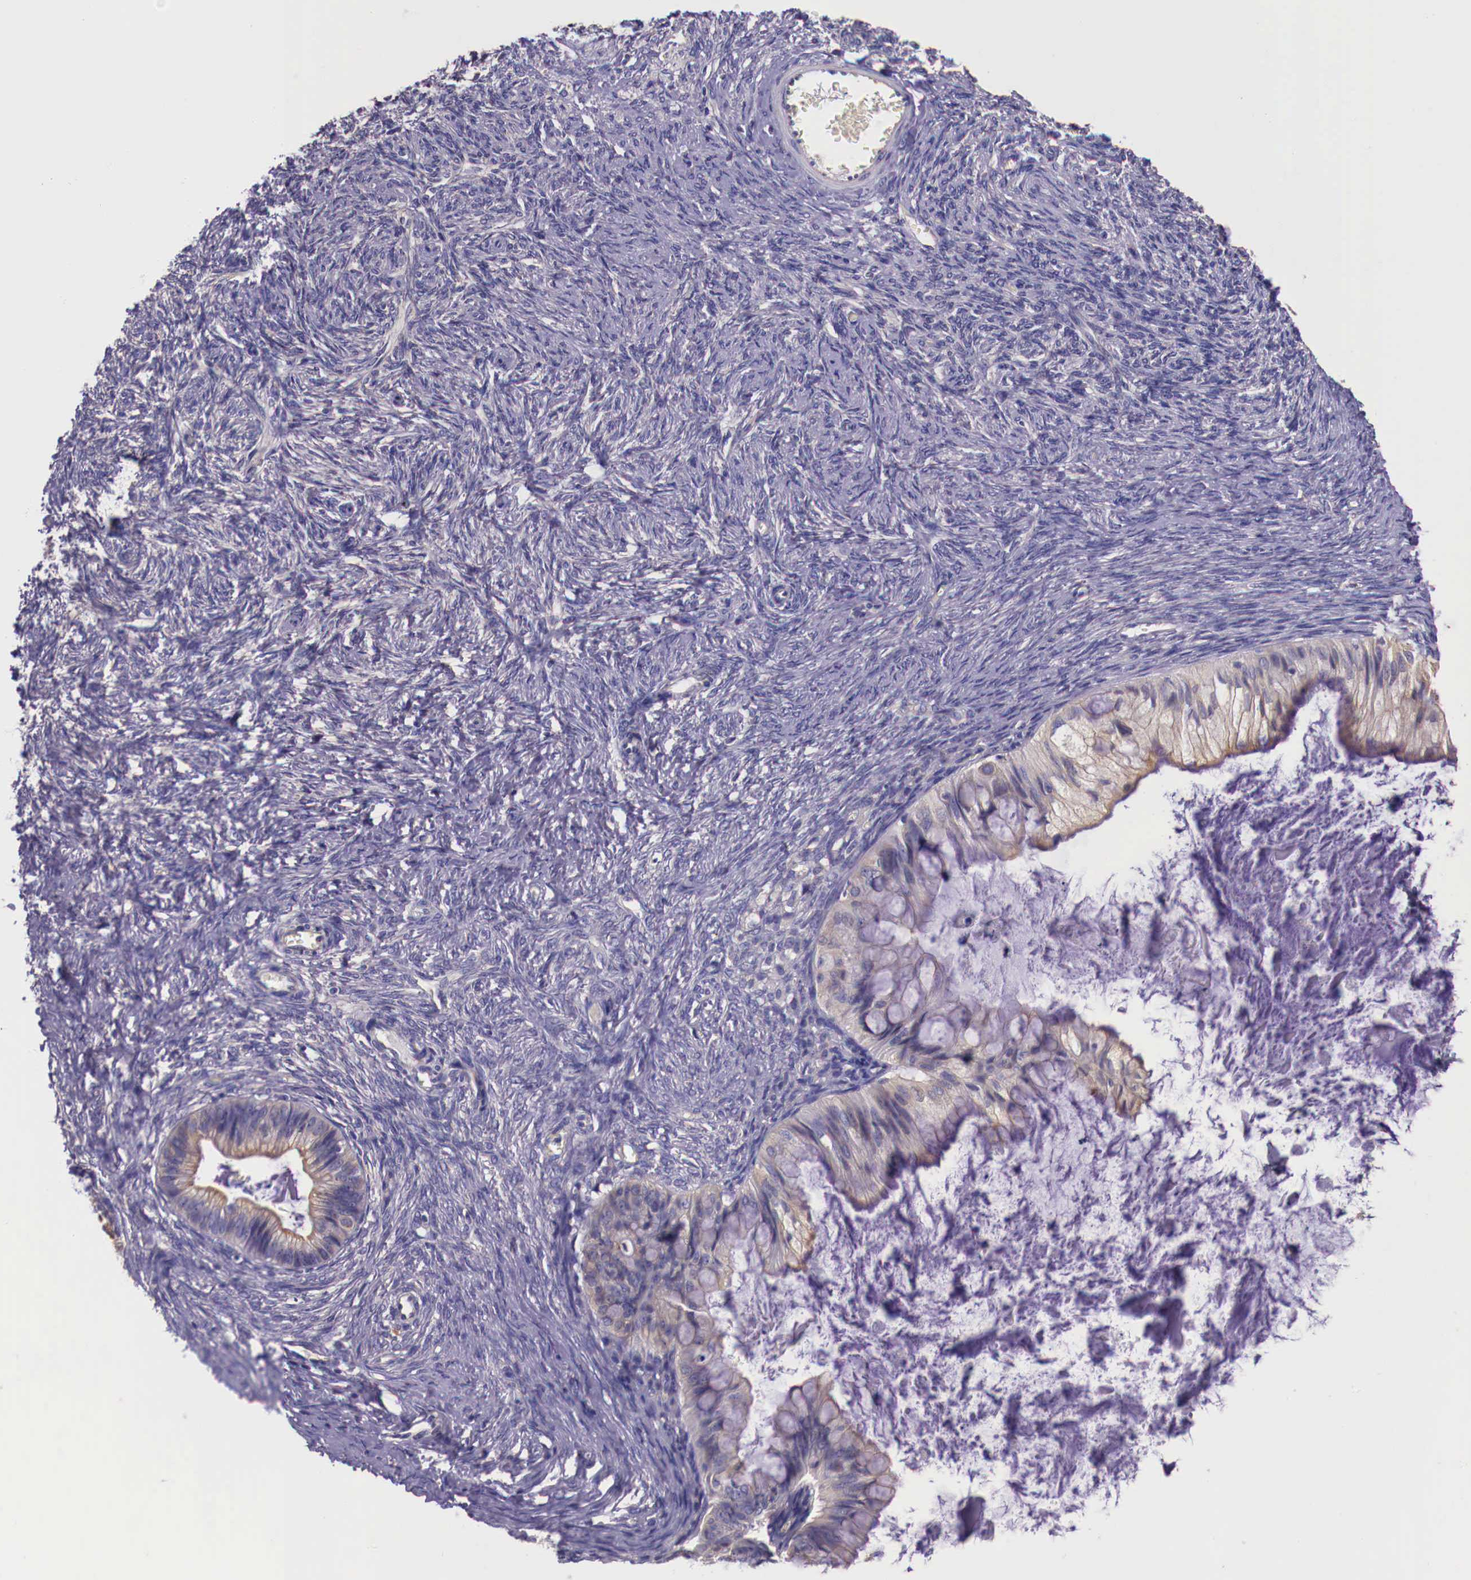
{"staining": {"intensity": "weak", "quantity": "25%-75%", "location": "cytoplasmic/membranous"}, "tissue": "ovarian cancer", "cell_type": "Tumor cells", "image_type": "cancer", "snomed": [{"axis": "morphology", "description": "Cystadenocarcinoma, mucinous, NOS"}, {"axis": "topography", "description": "Ovary"}], "caption": "DAB immunohistochemical staining of human ovarian cancer (mucinous cystadenocarcinoma) displays weak cytoplasmic/membranous protein expression in about 25%-75% of tumor cells.", "gene": "GRIPAP1", "patient": {"sex": "female", "age": 57}}